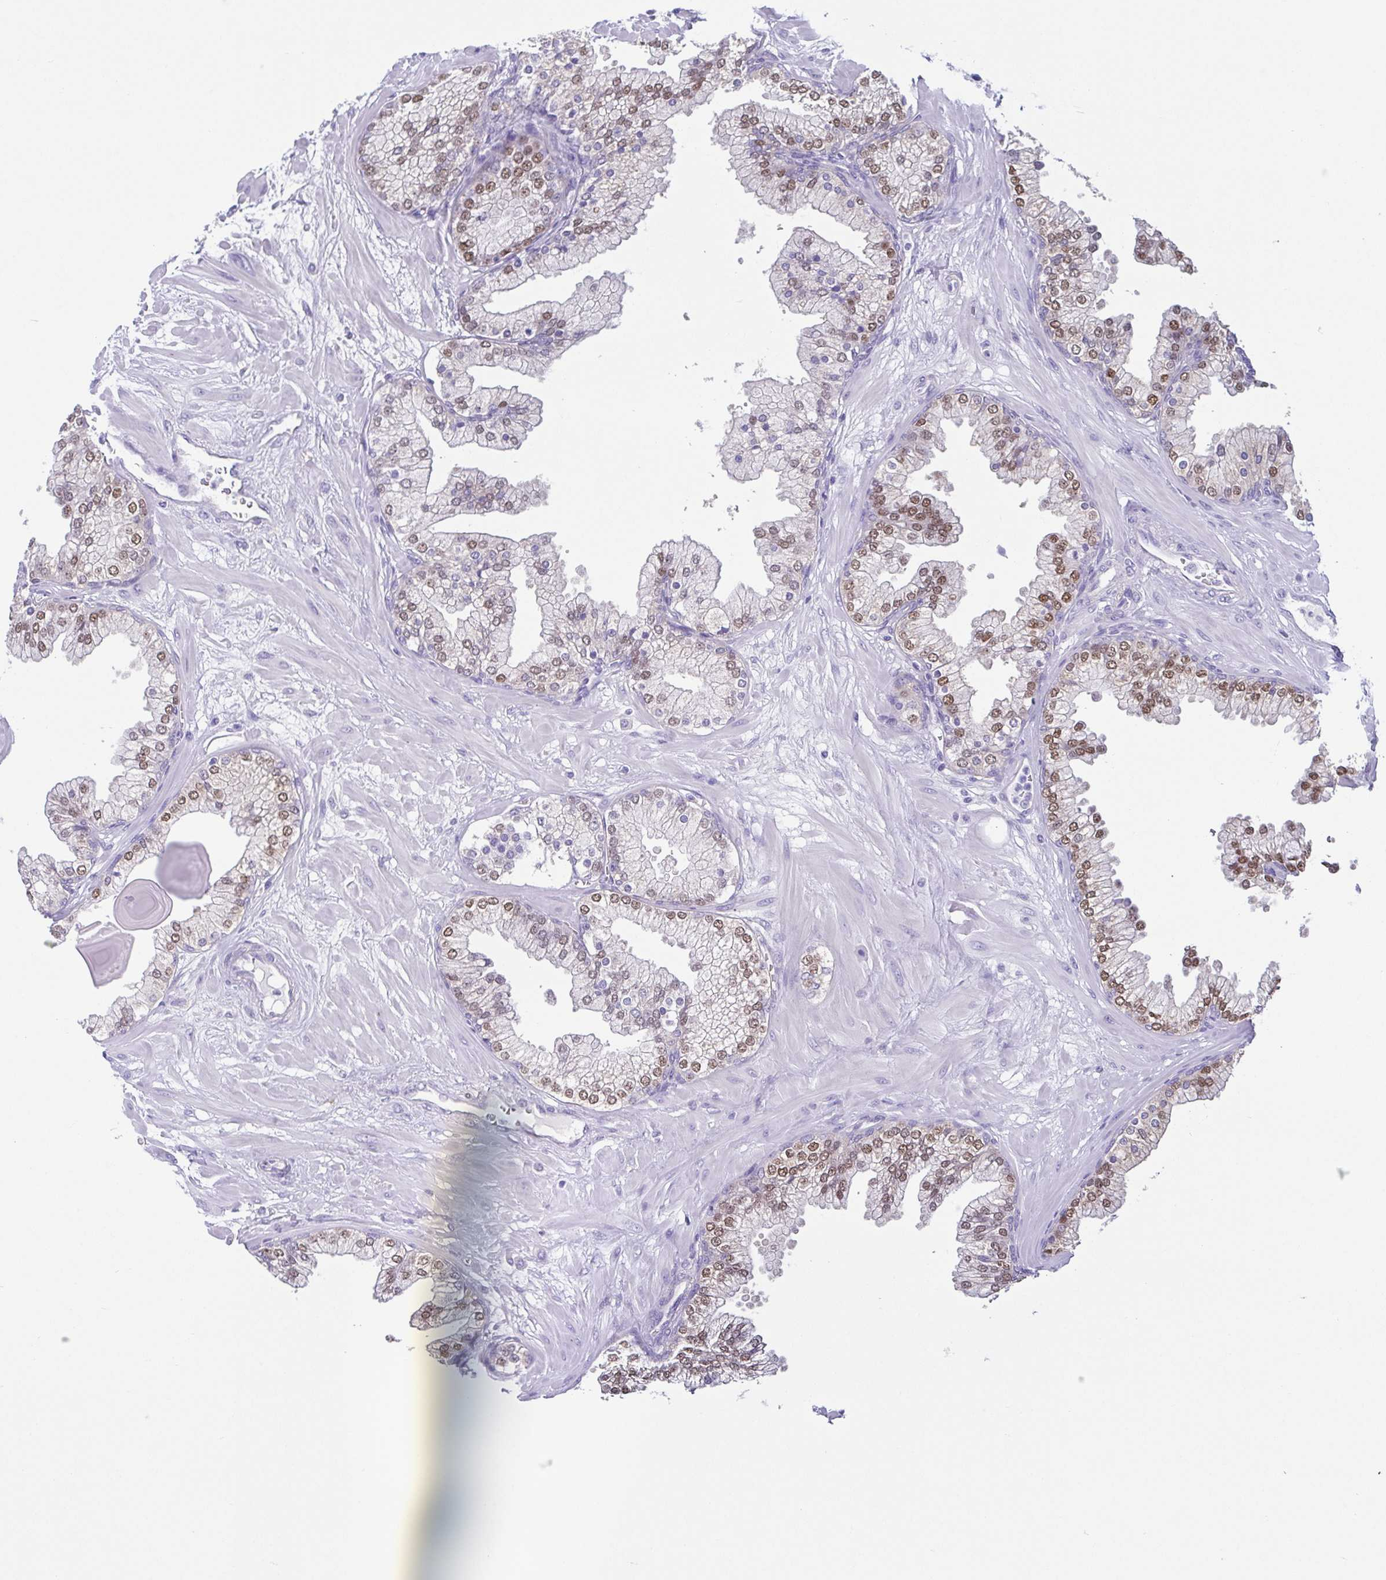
{"staining": {"intensity": "strong", "quantity": "25%-75%", "location": "nuclear"}, "tissue": "prostate", "cell_type": "Glandular cells", "image_type": "normal", "snomed": [{"axis": "morphology", "description": "Normal tissue, NOS"}, {"axis": "topography", "description": "Prostate"}, {"axis": "topography", "description": "Peripheral nerve tissue"}], "caption": "Prostate was stained to show a protein in brown. There is high levels of strong nuclear expression in about 25%-75% of glandular cells. Ihc stains the protein in brown and the nuclei are stained blue.", "gene": "UBE2Q1", "patient": {"sex": "male", "age": 61}}